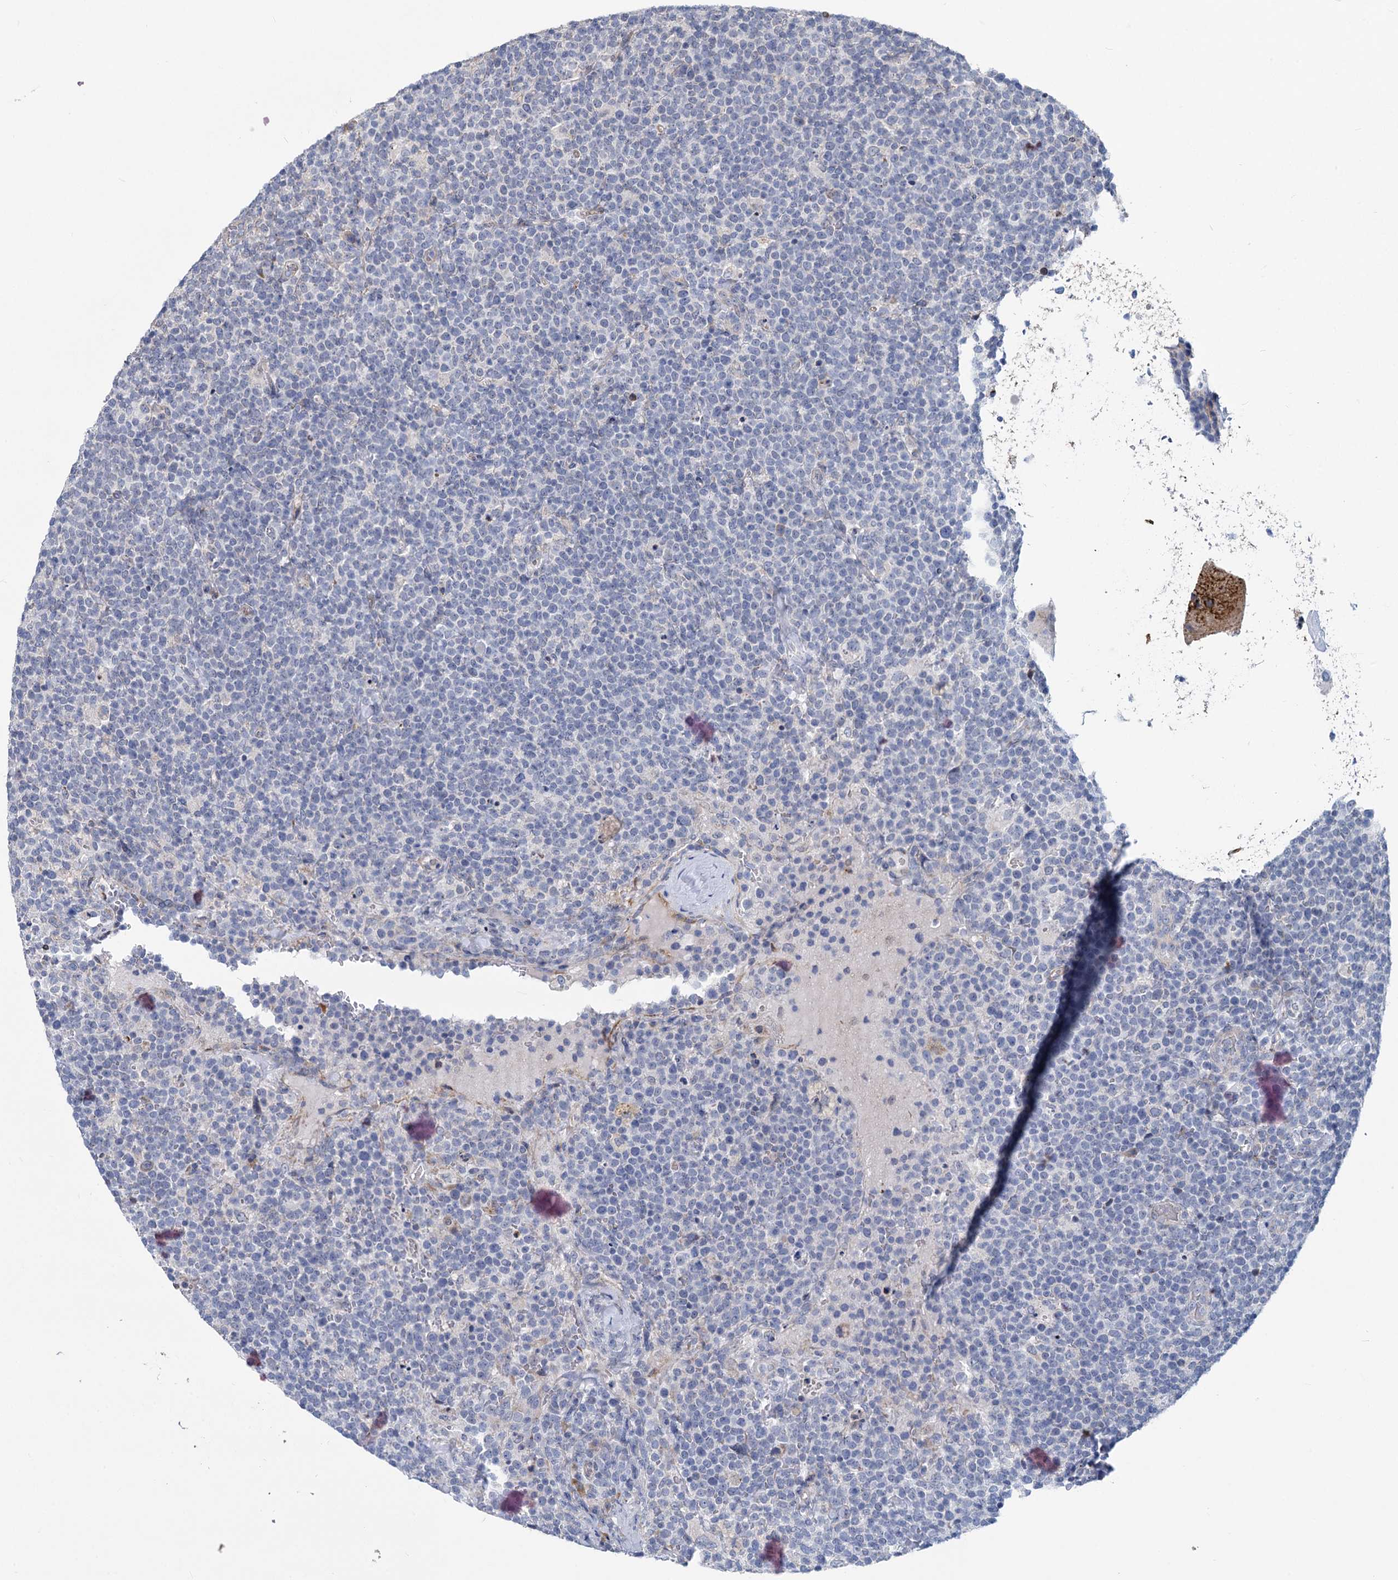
{"staining": {"intensity": "negative", "quantity": "none", "location": "none"}, "tissue": "lymphoma", "cell_type": "Tumor cells", "image_type": "cancer", "snomed": [{"axis": "morphology", "description": "Malignant lymphoma, non-Hodgkin's type, High grade"}, {"axis": "topography", "description": "Lymph node"}], "caption": "Protein analysis of malignant lymphoma, non-Hodgkin's type (high-grade) reveals no significant expression in tumor cells.", "gene": "PRSS35", "patient": {"sex": "male", "age": 61}}